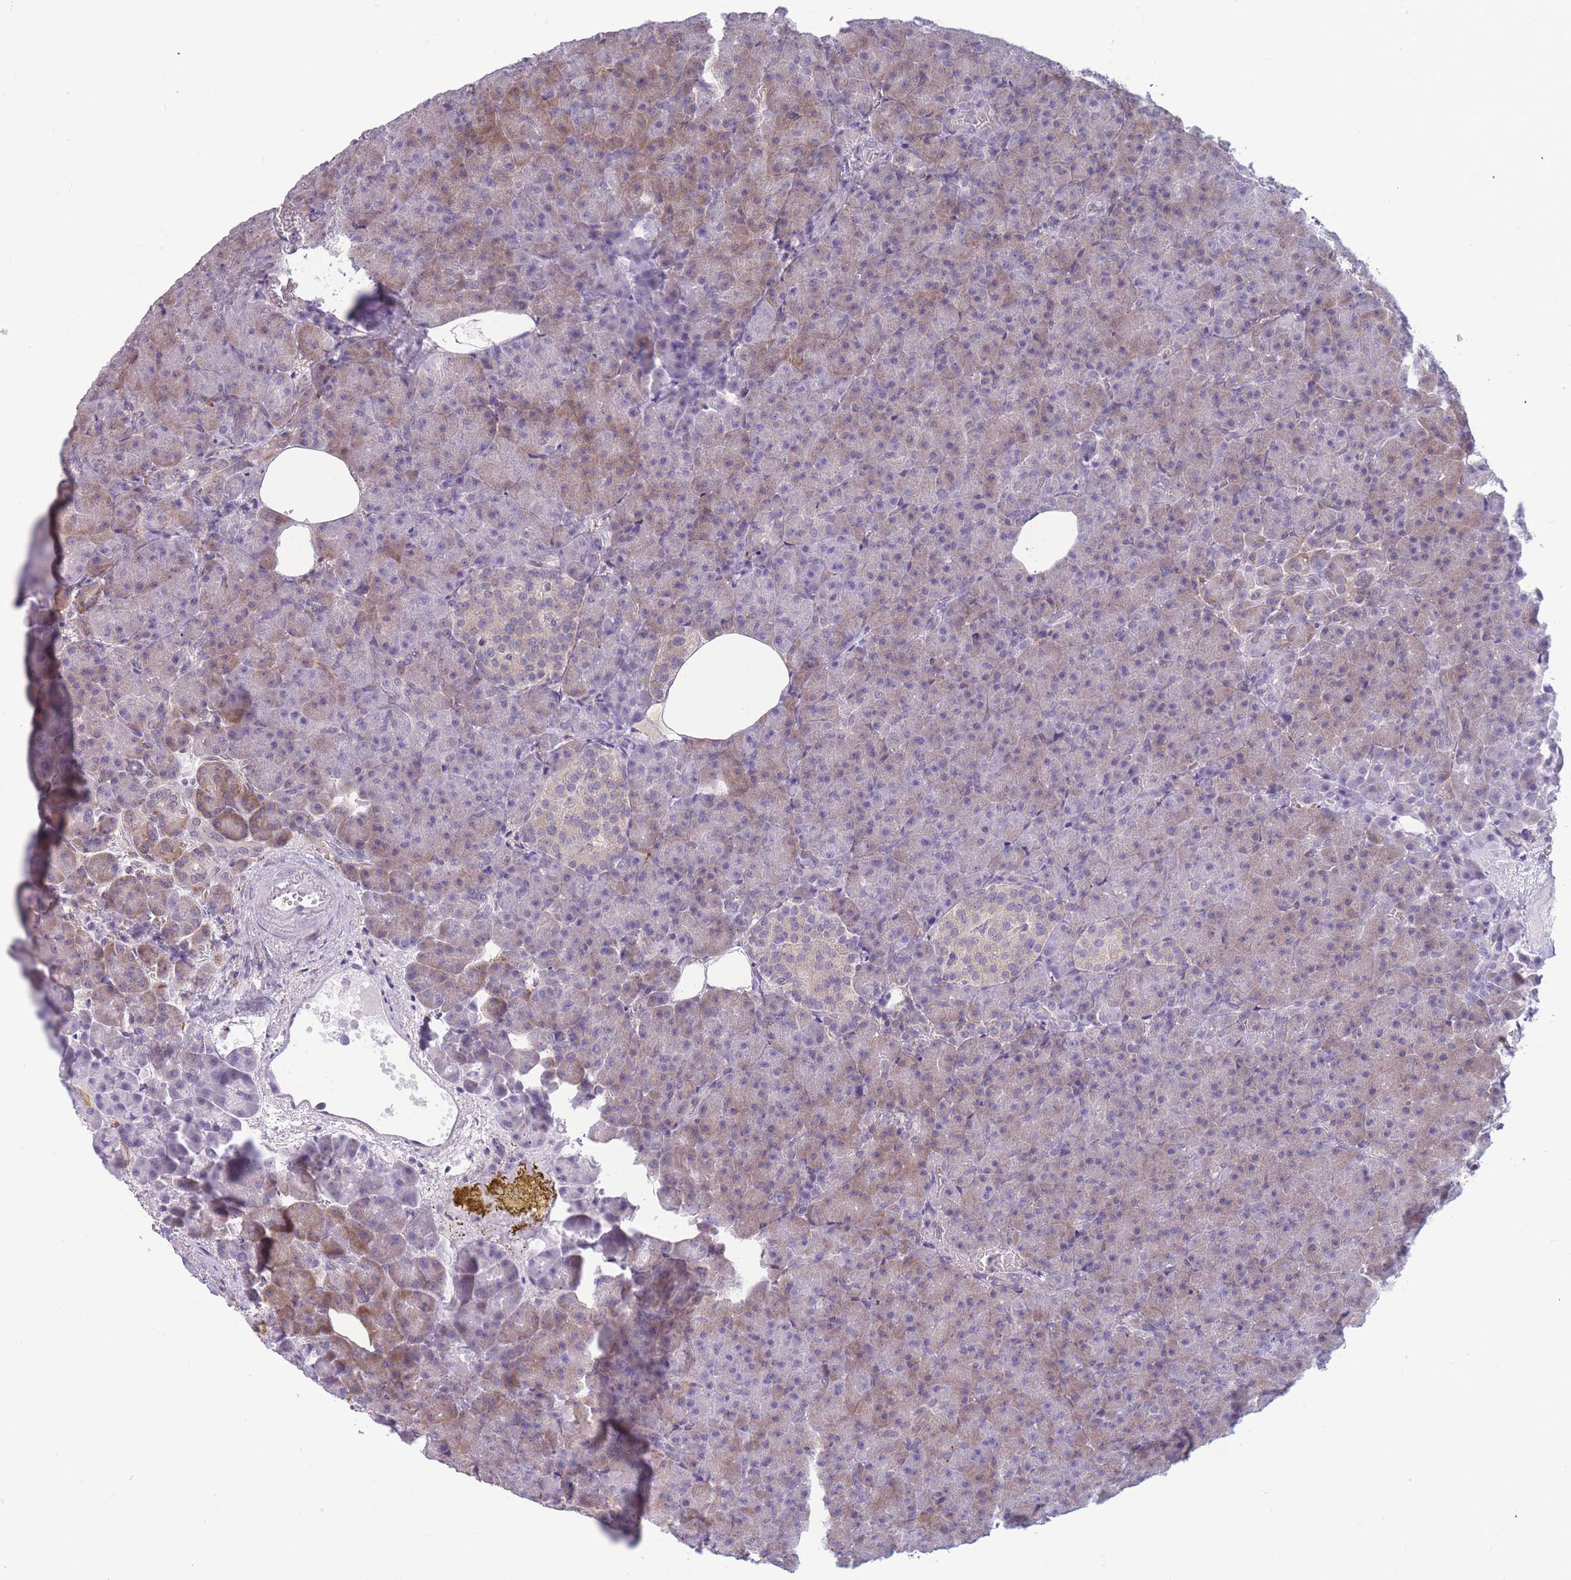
{"staining": {"intensity": "moderate", "quantity": "<25%", "location": "cytoplasmic/membranous"}, "tissue": "pancreas", "cell_type": "Exocrine glandular cells", "image_type": "normal", "snomed": [{"axis": "morphology", "description": "Normal tissue, NOS"}, {"axis": "topography", "description": "Pancreas"}], "caption": "IHC histopathology image of unremarkable pancreas stained for a protein (brown), which exhibits low levels of moderate cytoplasmic/membranous expression in approximately <25% of exocrine glandular cells.", "gene": "TMEM121", "patient": {"sex": "female", "age": 74}}